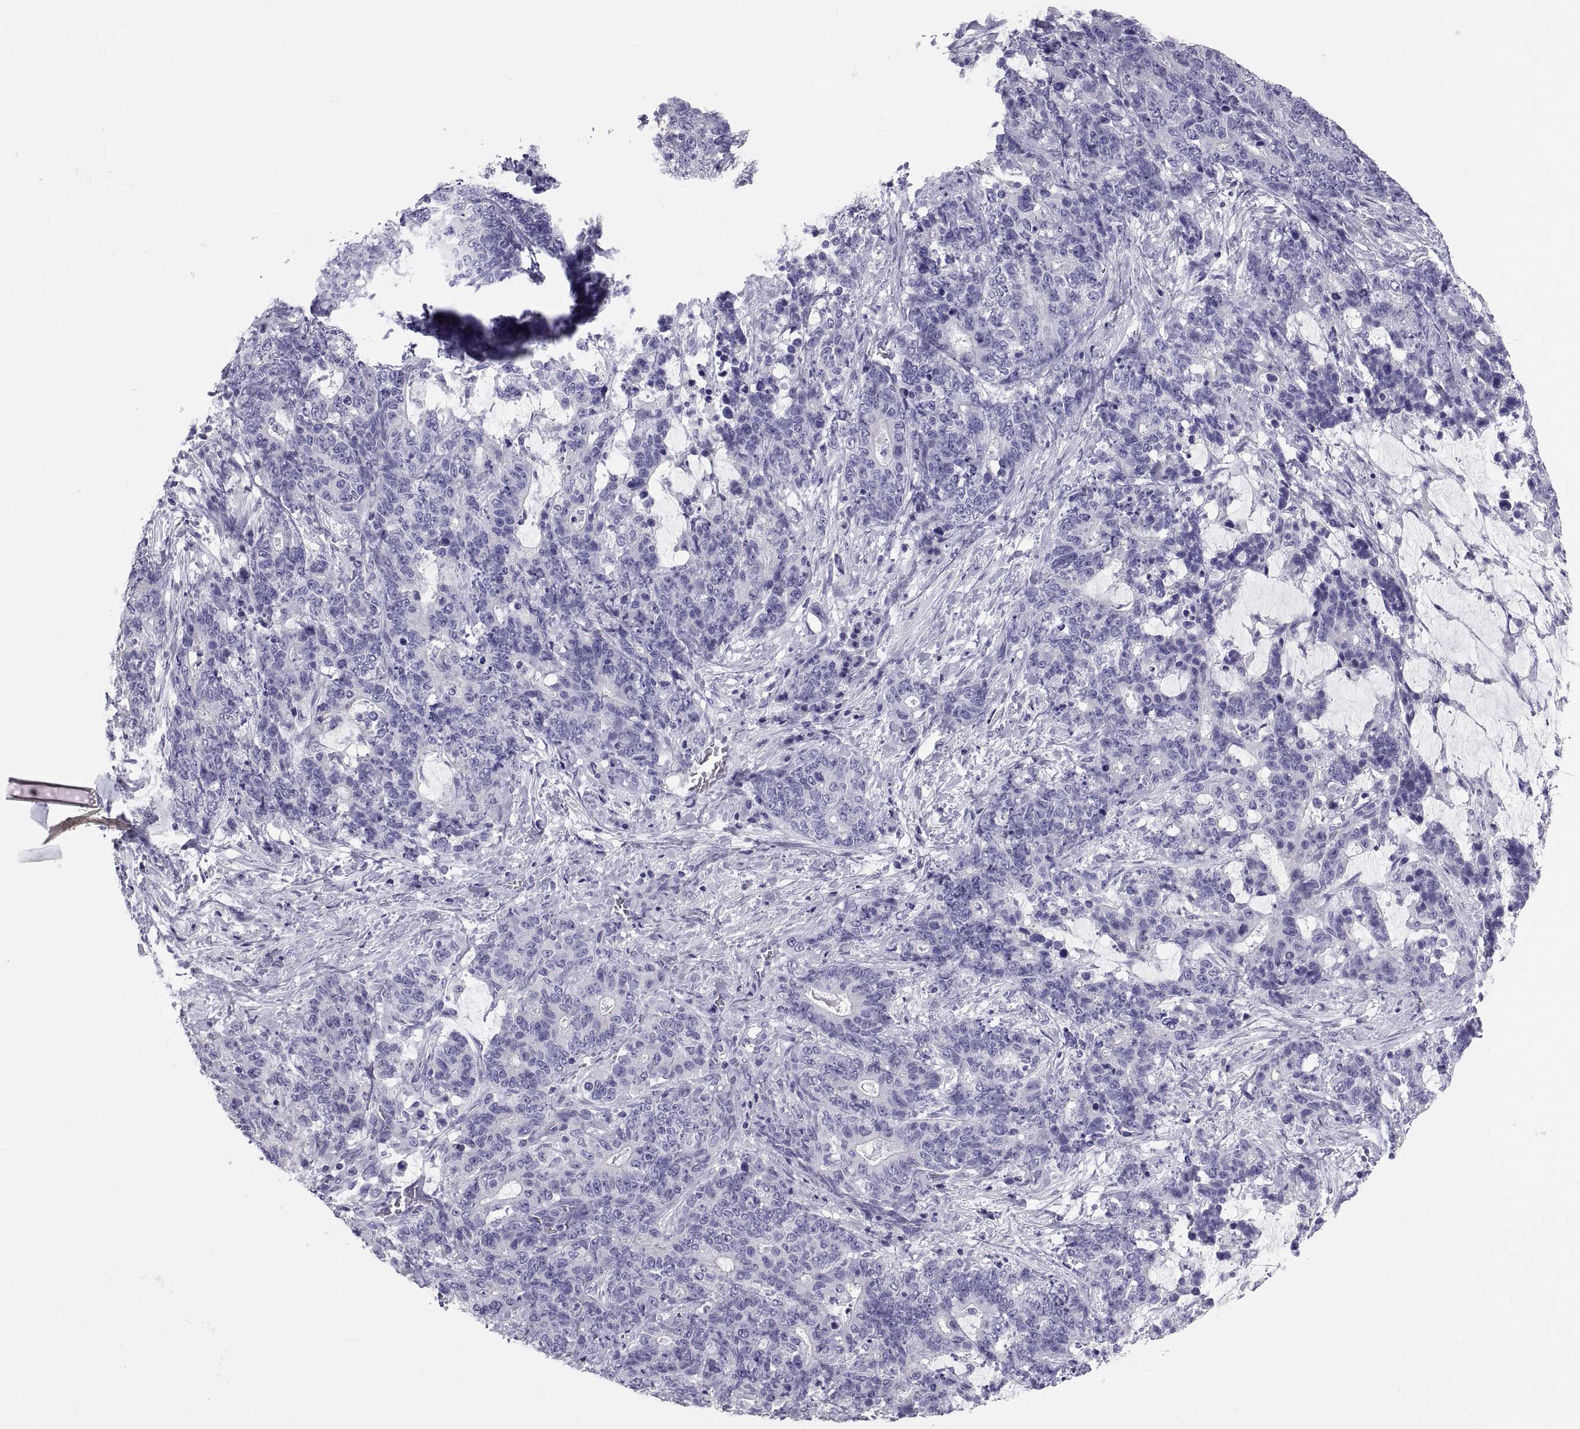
{"staining": {"intensity": "negative", "quantity": "none", "location": "none"}, "tissue": "stomach cancer", "cell_type": "Tumor cells", "image_type": "cancer", "snomed": [{"axis": "morphology", "description": "Normal tissue, NOS"}, {"axis": "morphology", "description": "Adenocarcinoma, NOS"}, {"axis": "topography", "description": "Stomach"}], "caption": "Immunohistochemistry histopathology image of neoplastic tissue: adenocarcinoma (stomach) stained with DAB (3,3'-diaminobenzidine) exhibits no significant protein positivity in tumor cells.", "gene": "RNASE12", "patient": {"sex": "female", "age": 64}}